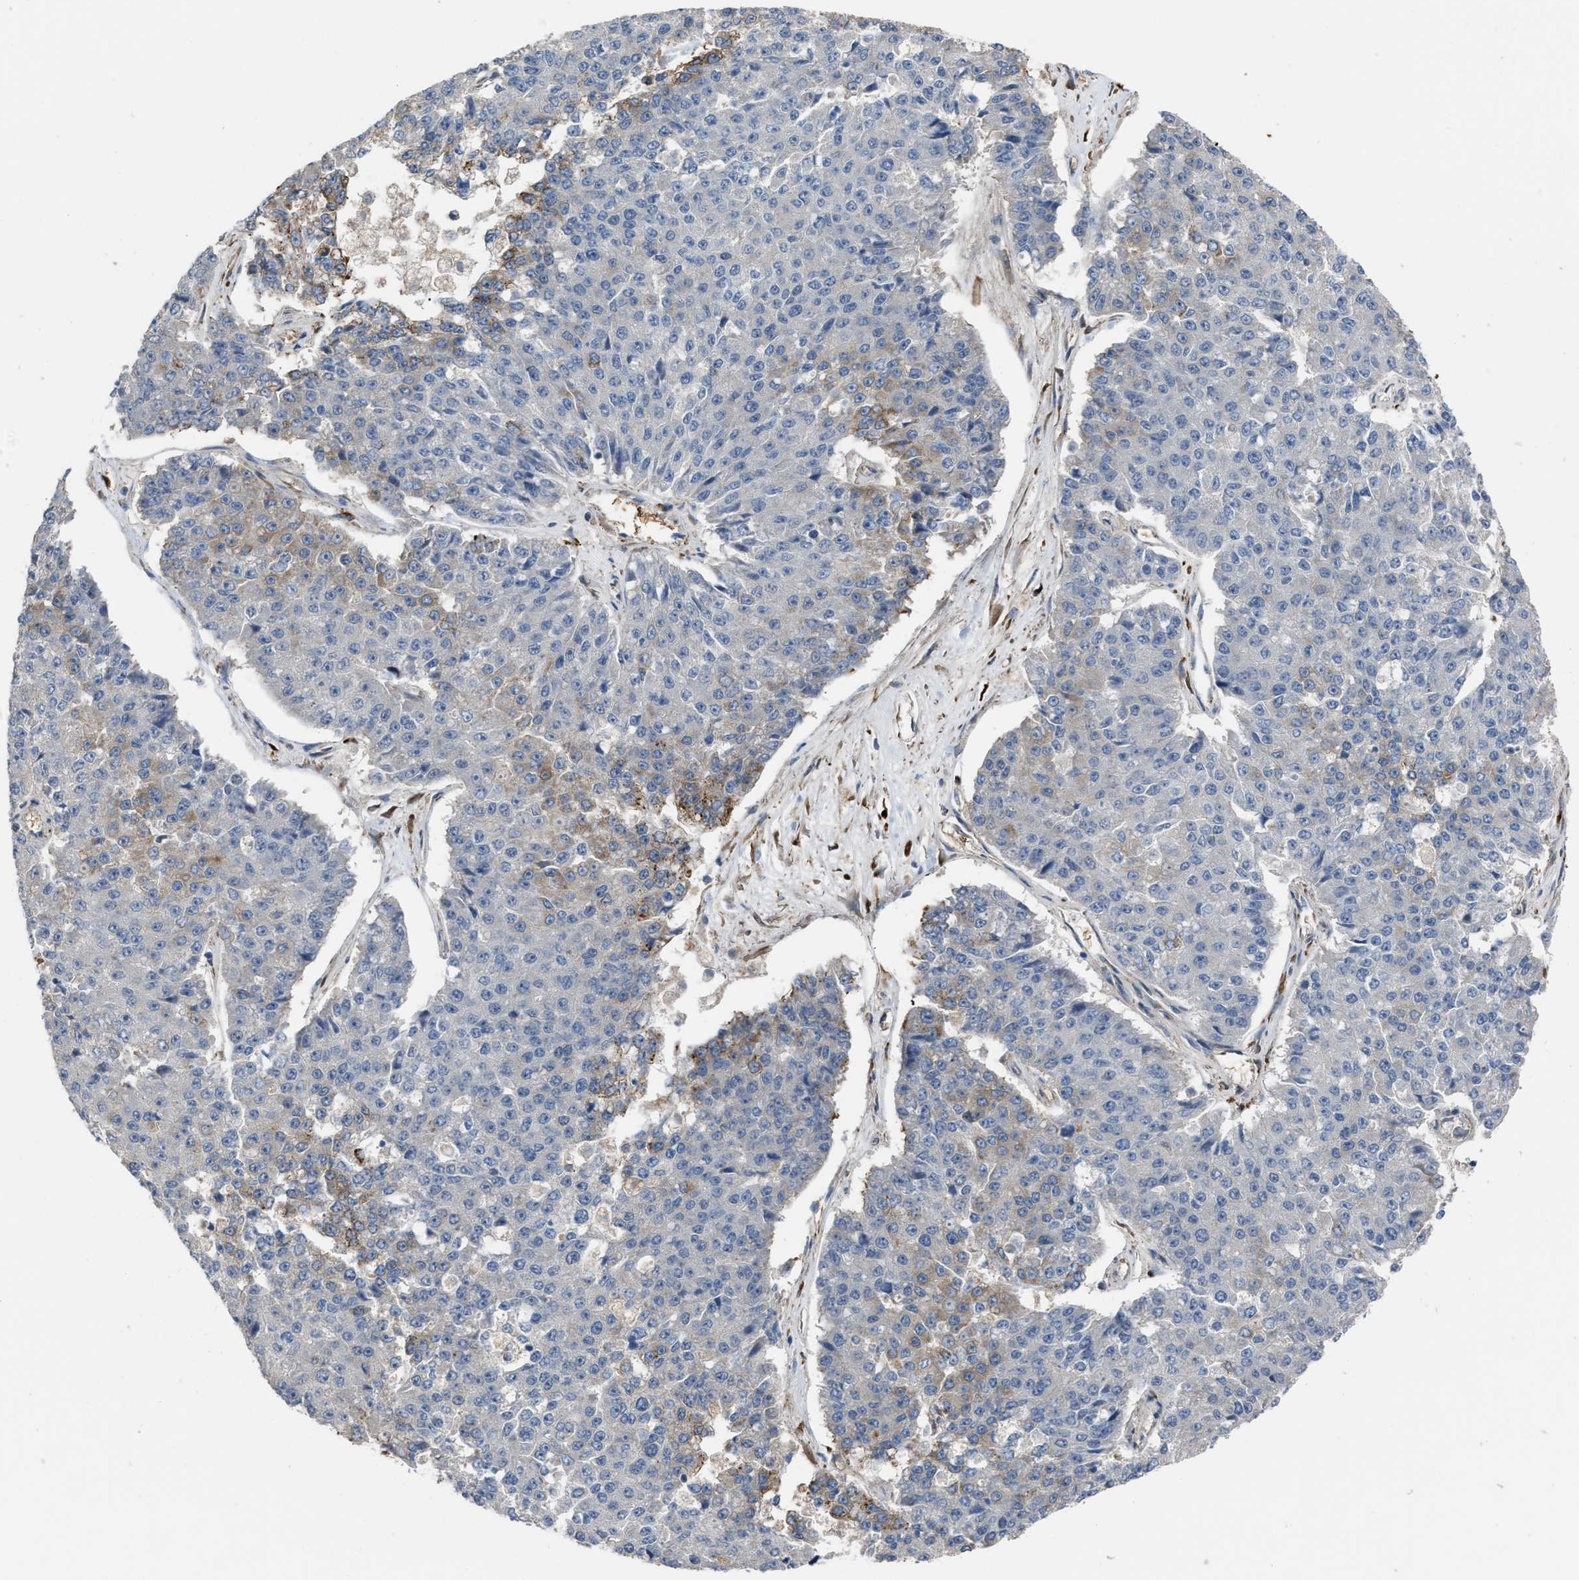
{"staining": {"intensity": "moderate", "quantity": "<25%", "location": "cytoplasmic/membranous"}, "tissue": "pancreatic cancer", "cell_type": "Tumor cells", "image_type": "cancer", "snomed": [{"axis": "morphology", "description": "Adenocarcinoma, NOS"}, {"axis": "topography", "description": "Pancreas"}], "caption": "Pancreatic cancer (adenocarcinoma) tissue shows moderate cytoplasmic/membranous staining in approximately <25% of tumor cells The staining is performed using DAB brown chromogen to label protein expression. The nuclei are counter-stained blue using hematoxylin.", "gene": "SELENOM", "patient": {"sex": "male", "age": 50}}